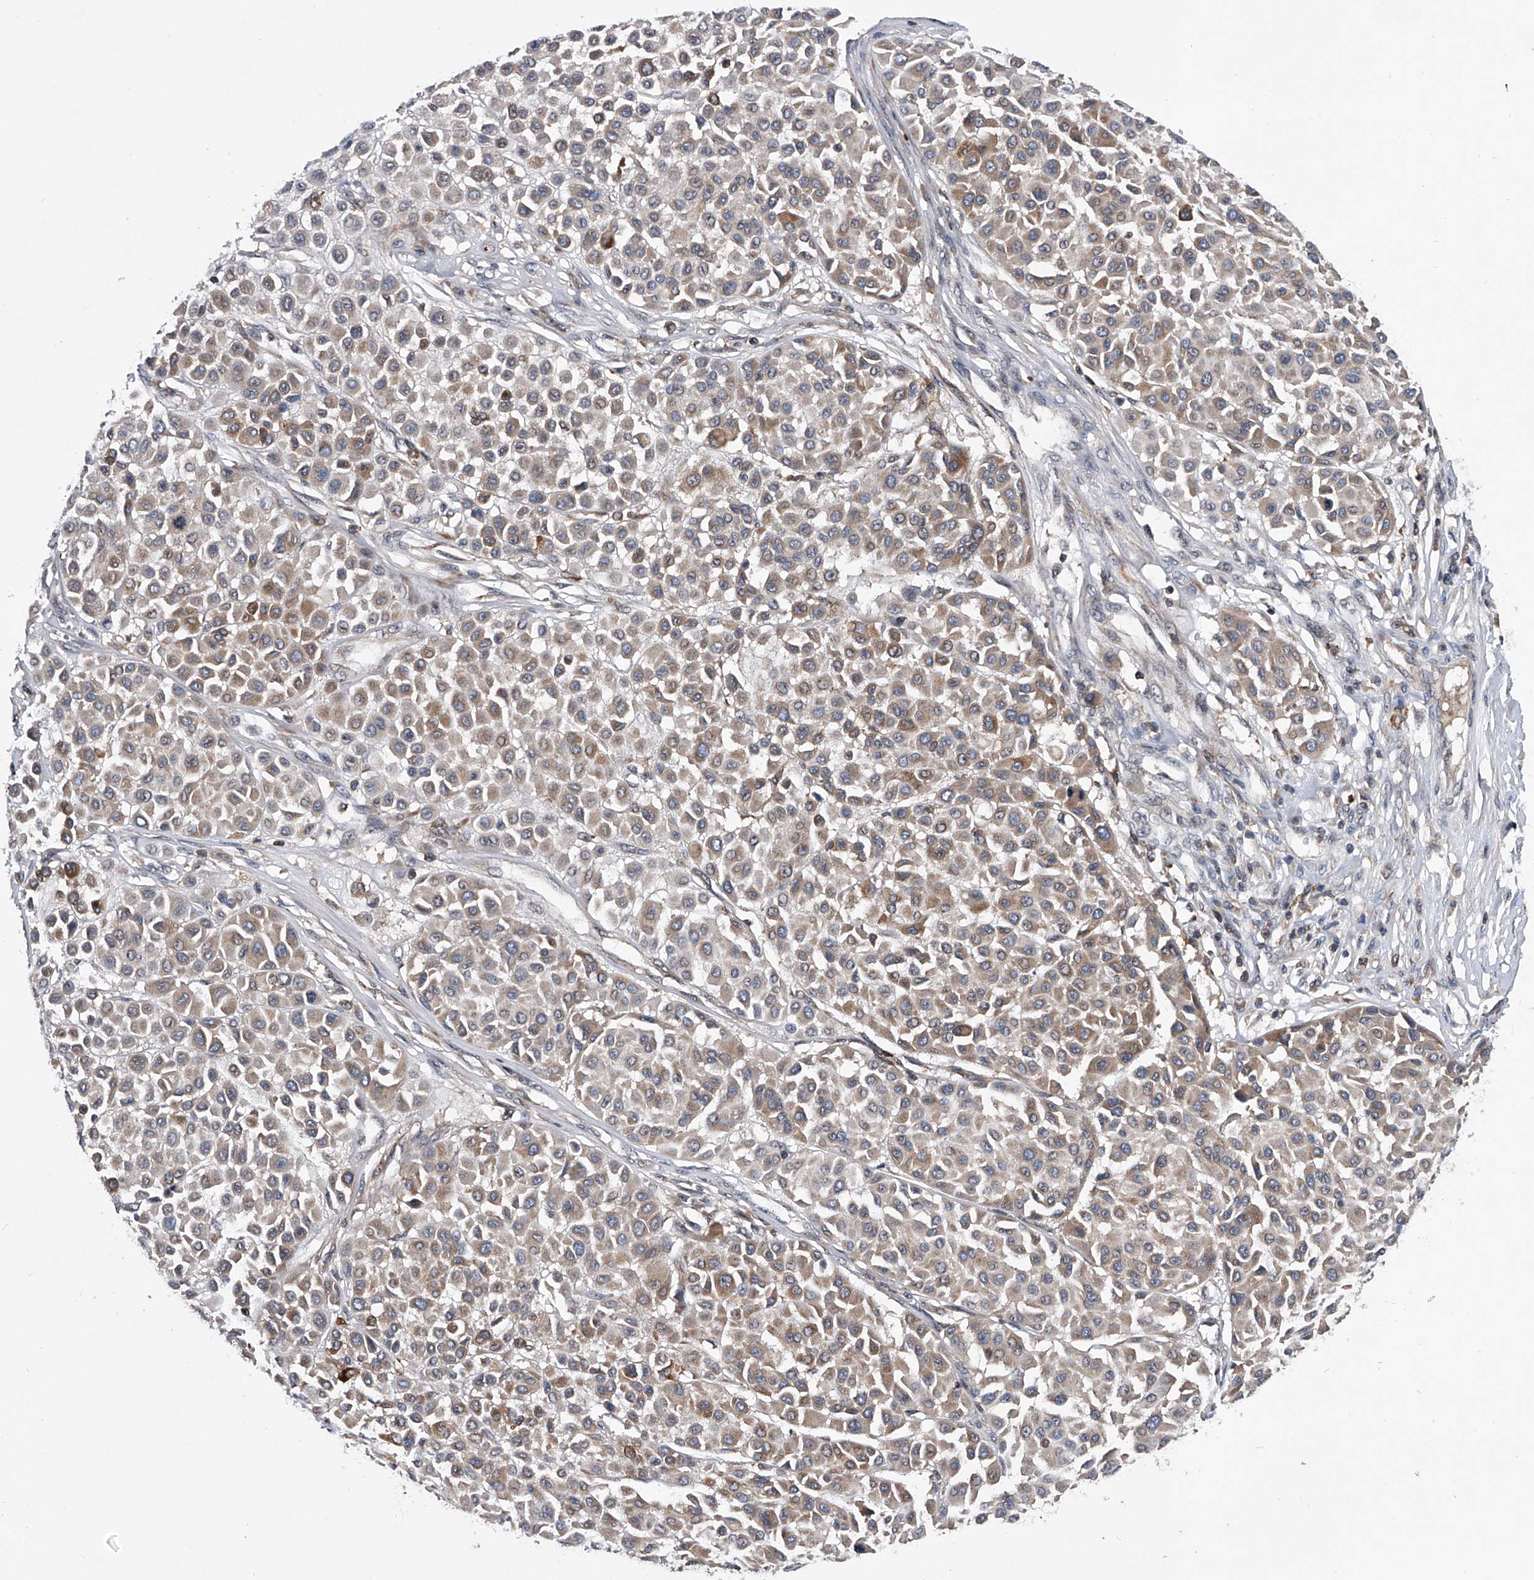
{"staining": {"intensity": "weak", "quantity": "<25%", "location": "cytoplasmic/membranous"}, "tissue": "melanoma", "cell_type": "Tumor cells", "image_type": "cancer", "snomed": [{"axis": "morphology", "description": "Malignant melanoma, Metastatic site"}, {"axis": "topography", "description": "Soft tissue"}], "caption": "Immunohistochemical staining of melanoma demonstrates no significant expression in tumor cells.", "gene": "ZNF30", "patient": {"sex": "male", "age": 41}}